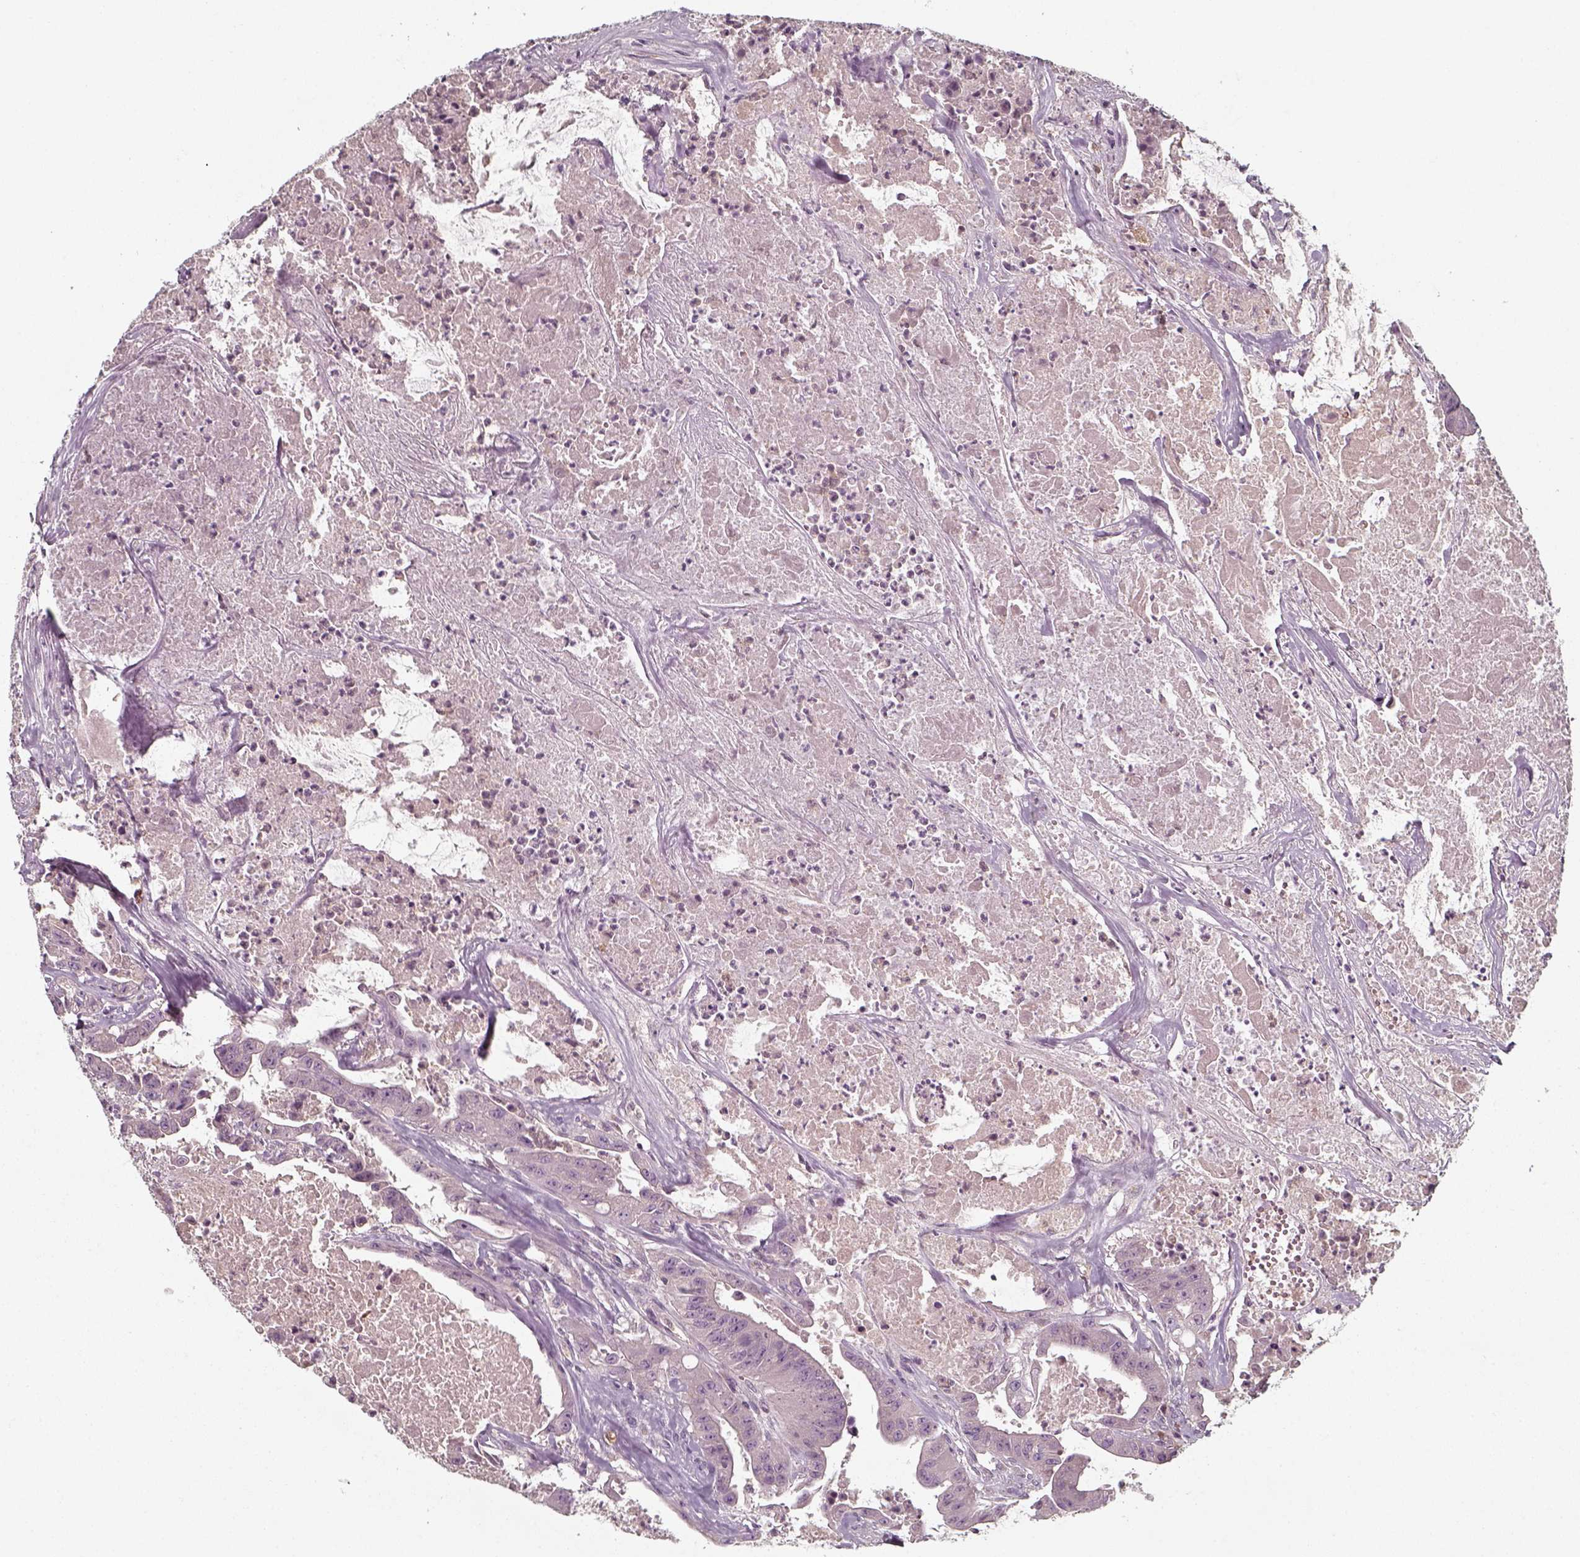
{"staining": {"intensity": "negative", "quantity": "none", "location": "none"}, "tissue": "colorectal cancer", "cell_type": "Tumor cells", "image_type": "cancer", "snomed": [{"axis": "morphology", "description": "Adenocarcinoma, NOS"}, {"axis": "topography", "description": "Colon"}], "caption": "High magnification brightfield microscopy of adenocarcinoma (colorectal) stained with DAB (brown) and counterstained with hematoxylin (blue): tumor cells show no significant positivity. Brightfield microscopy of immunohistochemistry stained with DAB (brown) and hematoxylin (blue), captured at high magnification.", "gene": "UNC13D", "patient": {"sex": "male", "age": 33}}